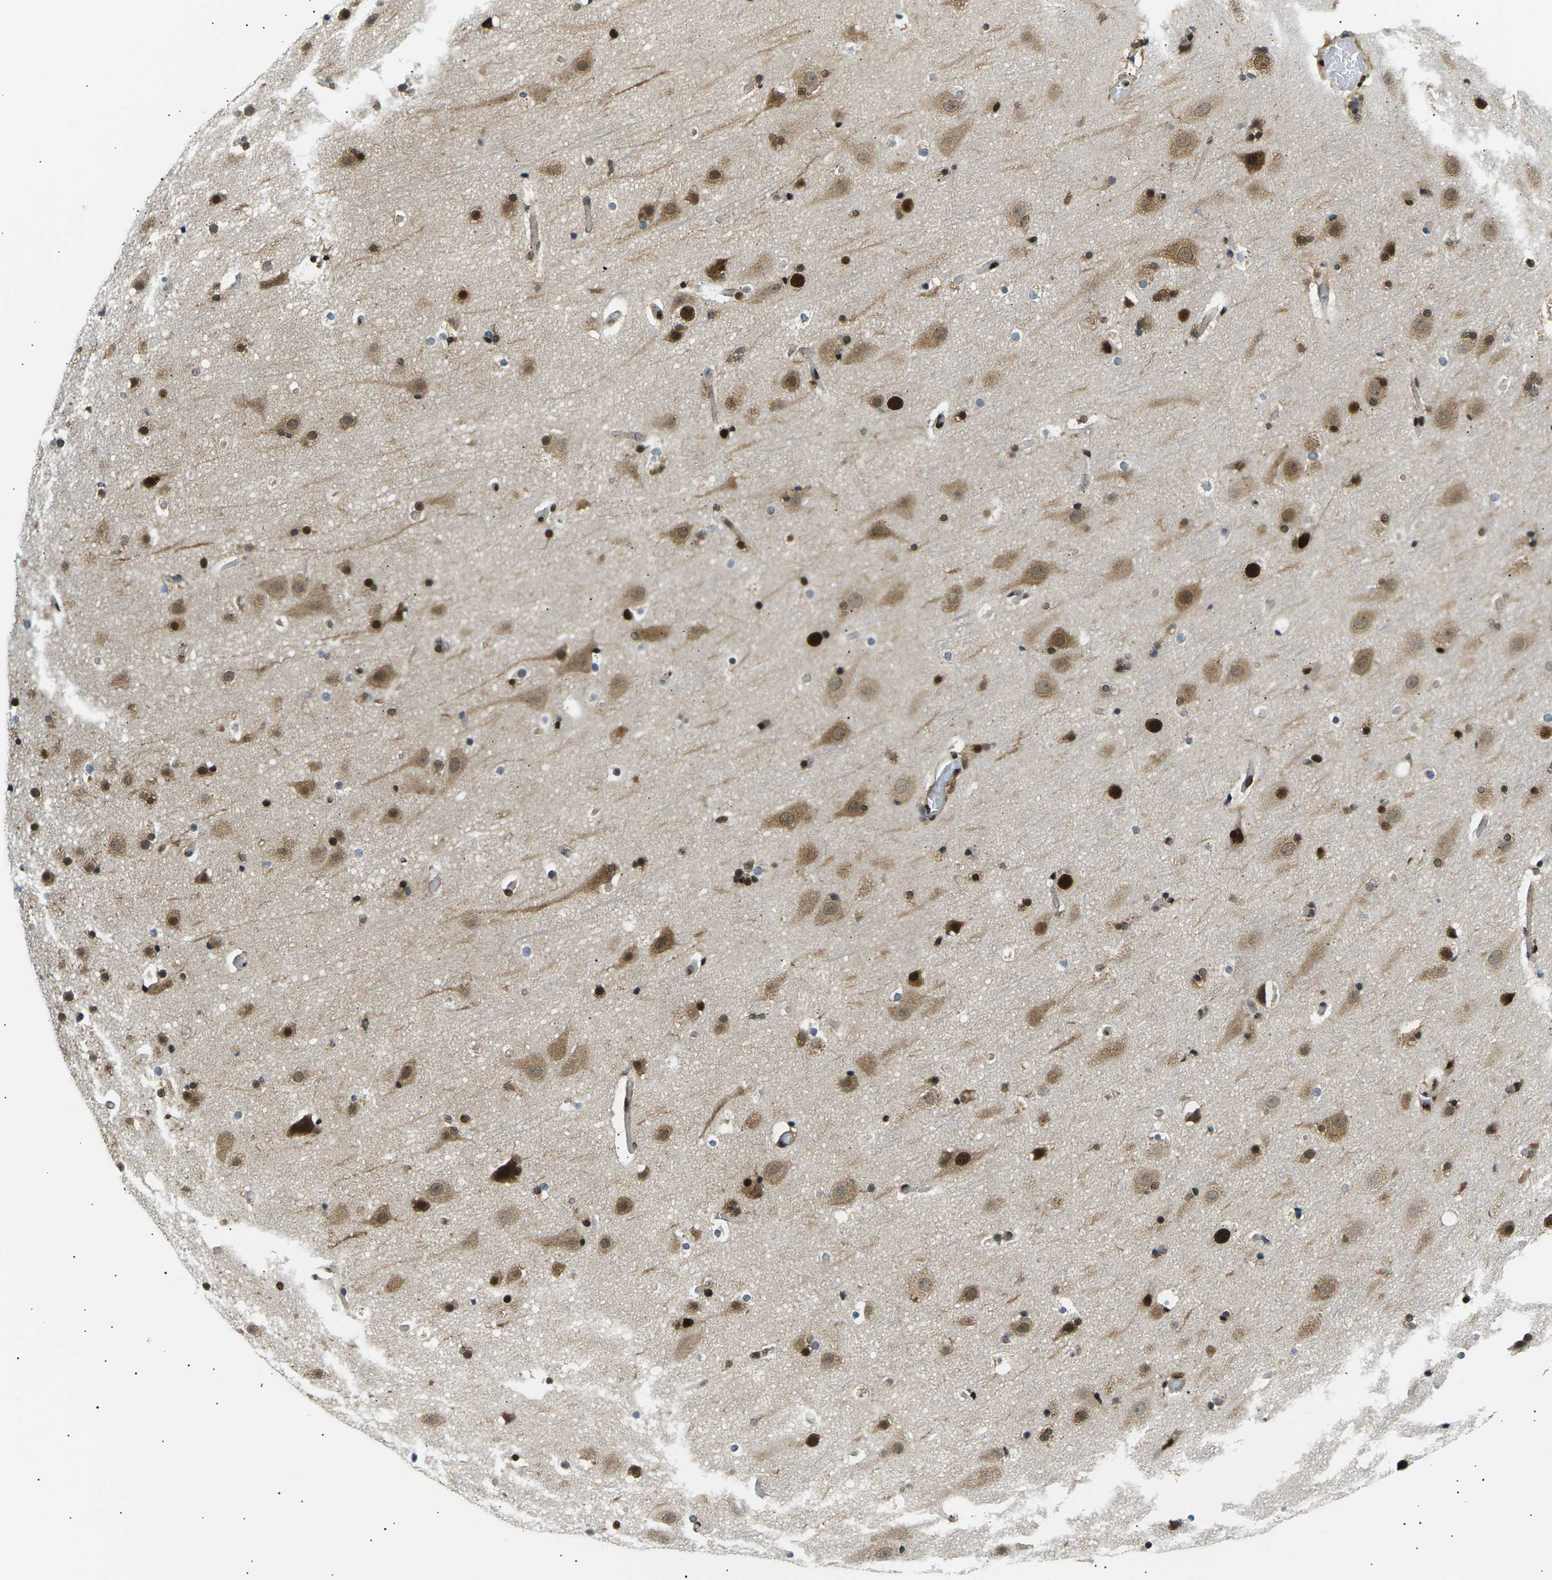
{"staining": {"intensity": "moderate", "quantity": ">75%", "location": "nuclear"}, "tissue": "cerebral cortex", "cell_type": "Endothelial cells", "image_type": "normal", "snomed": [{"axis": "morphology", "description": "Normal tissue, NOS"}, {"axis": "topography", "description": "Cerebral cortex"}], "caption": "This micrograph exhibits benign cerebral cortex stained with immunohistochemistry (IHC) to label a protein in brown. The nuclear of endothelial cells show moderate positivity for the protein. Nuclei are counter-stained blue.", "gene": "RPA2", "patient": {"sex": "male", "age": 57}}